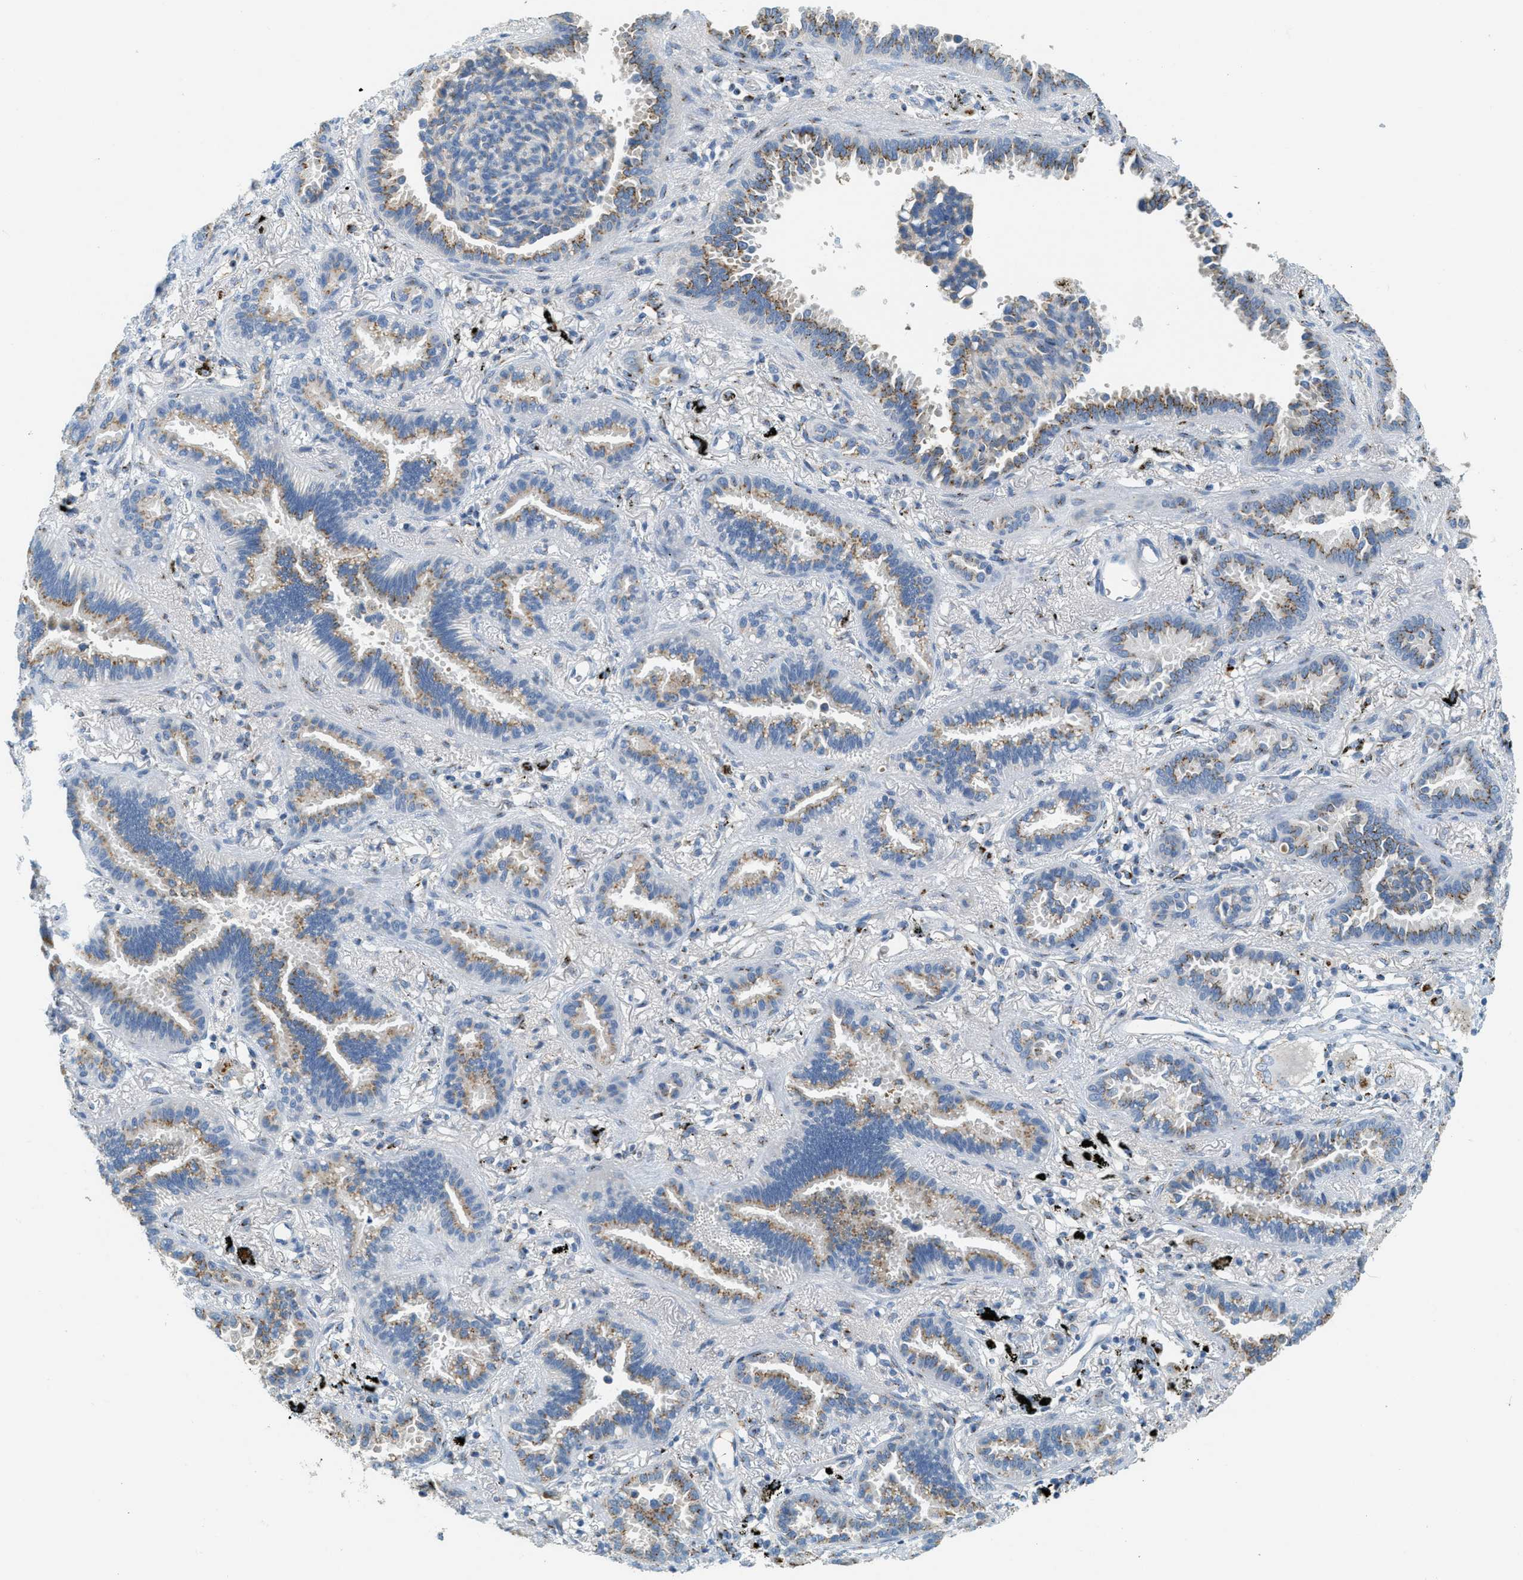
{"staining": {"intensity": "moderate", "quantity": "25%-75%", "location": "cytoplasmic/membranous"}, "tissue": "lung cancer", "cell_type": "Tumor cells", "image_type": "cancer", "snomed": [{"axis": "morphology", "description": "Normal tissue, NOS"}, {"axis": "morphology", "description": "Adenocarcinoma, NOS"}, {"axis": "topography", "description": "Lung"}], "caption": "Lung adenocarcinoma stained with a brown dye reveals moderate cytoplasmic/membranous positive staining in approximately 25%-75% of tumor cells.", "gene": "ENTPD4", "patient": {"sex": "male", "age": 59}}